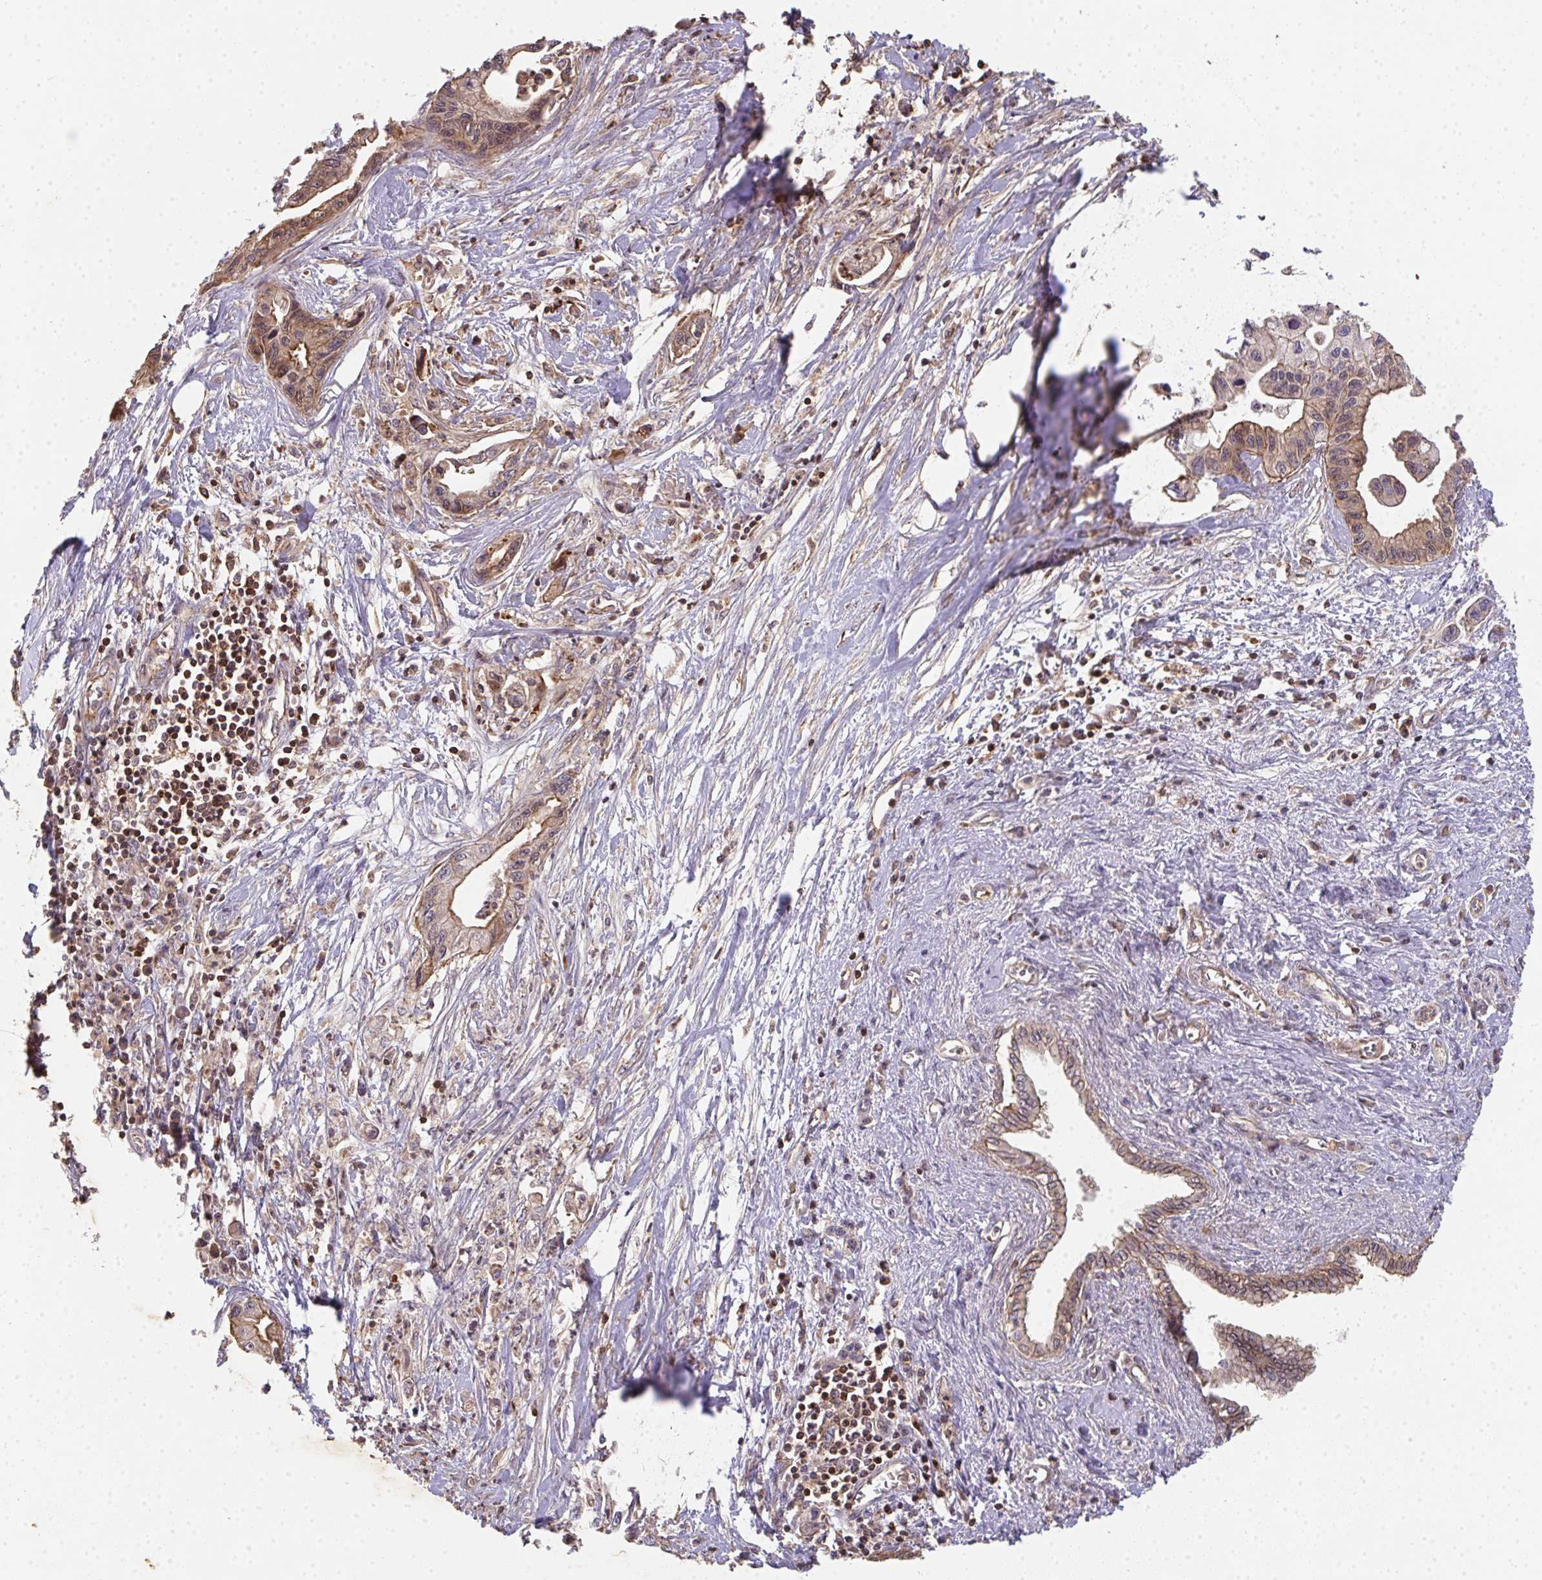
{"staining": {"intensity": "moderate", "quantity": ">75%", "location": "cytoplasmic/membranous"}, "tissue": "pancreatic cancer", "cell_type": "Tumor cells", "image_type": "cancer", "snomed": [{"axis": "morphology", "description": "Adenocarcinoma, NOS"}, {"axis": "topography", "description": "Pancreas"}], "caption": "Pancreatic cancer stained for a protein demonstrates moderate cytoplasmic/membranous positivity in tumor cells.", "gene": "TNMD", "patient": {"sex": "male", "age": 61}}